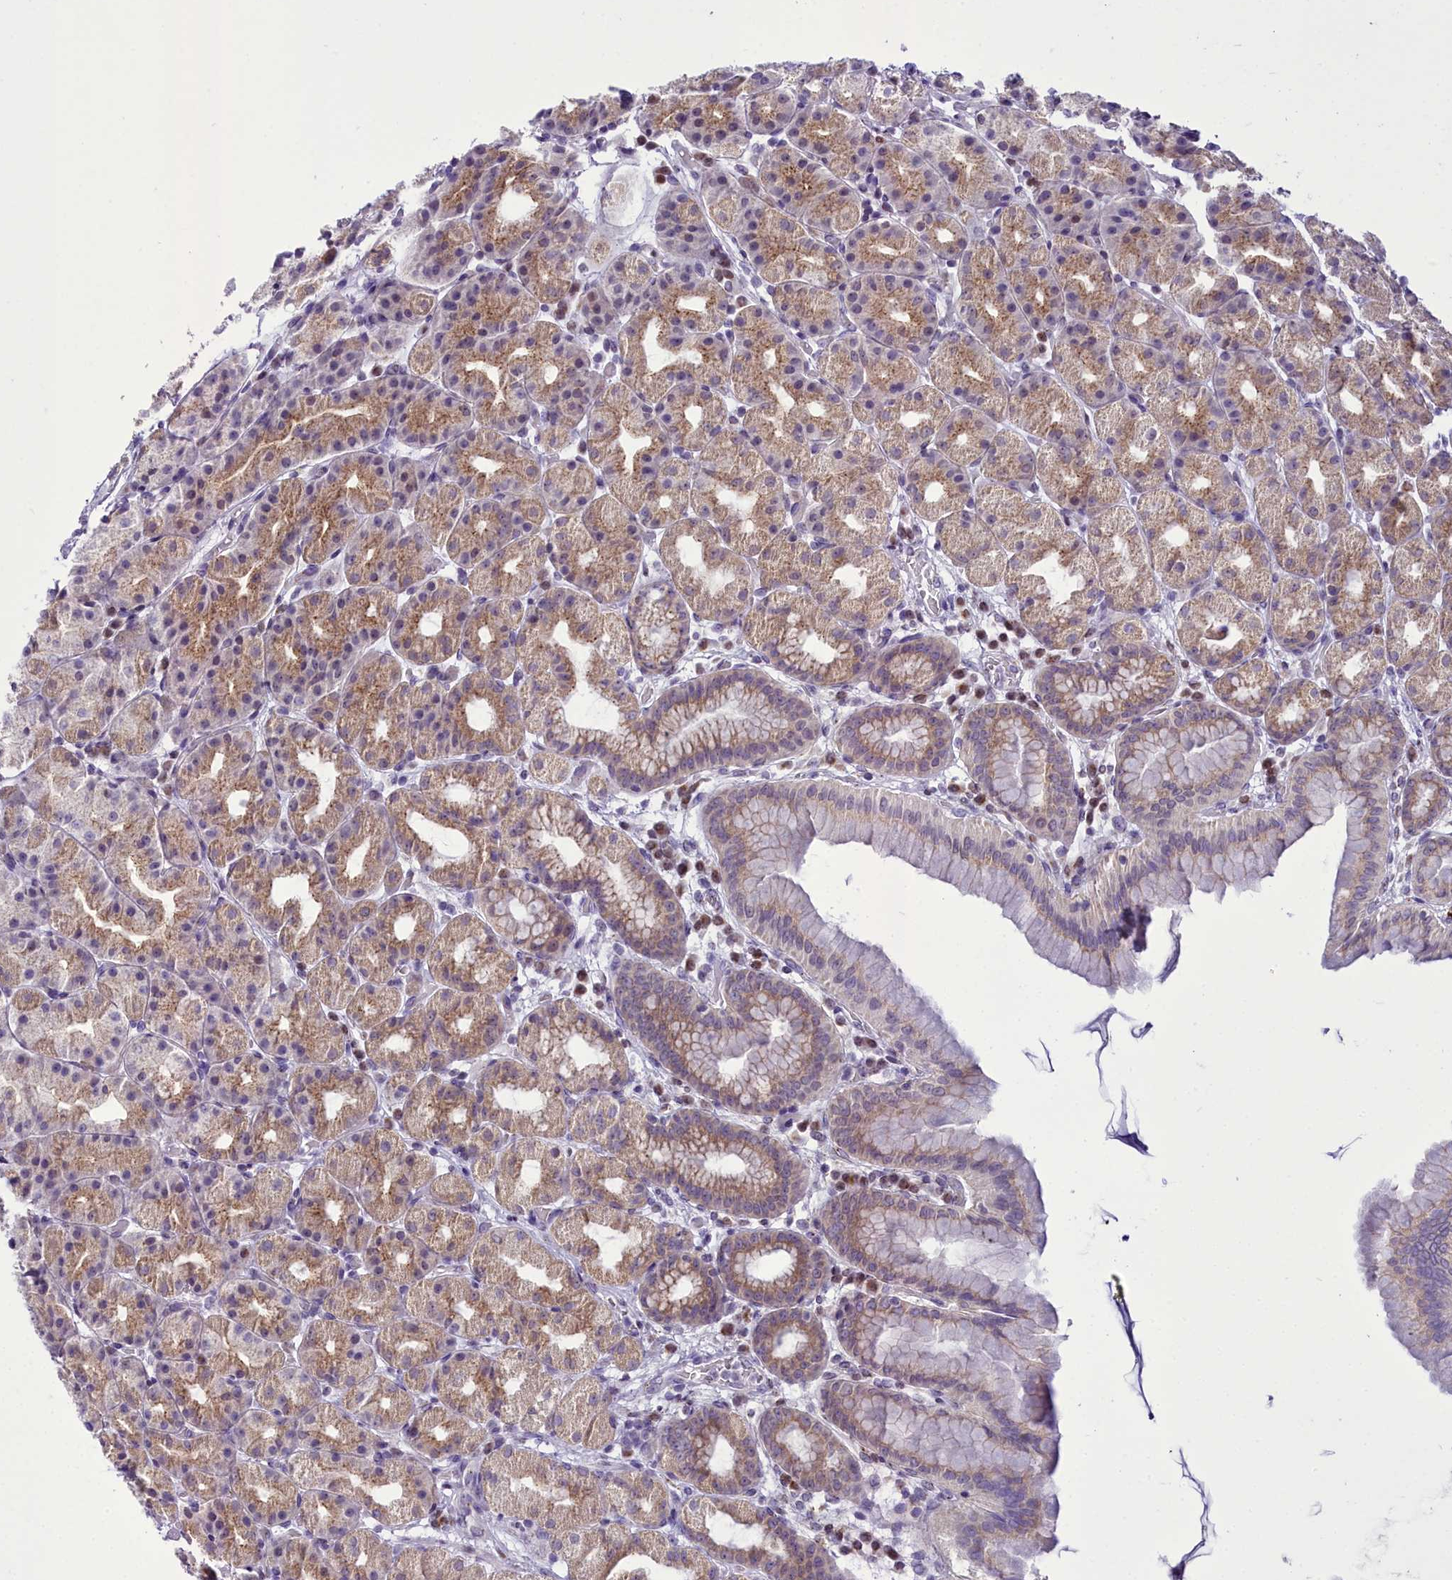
{"staining": {"intensity": "moderate", "quantity": "<25%", "location": "cytoplasmic/membranous"}, "tissue": "stomach", "cell_type": "Glandular cells", "image_type": "normal", "snomed": [{"axis": "morphology", "description": "Normal tissue, NOS"}, {"axis": "topography", "description": "Stomach, upper"}], "caption": "Immunohistochemical staining of normal human stomach demonstrates moderate cytoplasmic/membranous protein staining in approximately <25% of glandular cells.", "gene": "B9D2", "patient": {"sex": "male", "age": 68}}